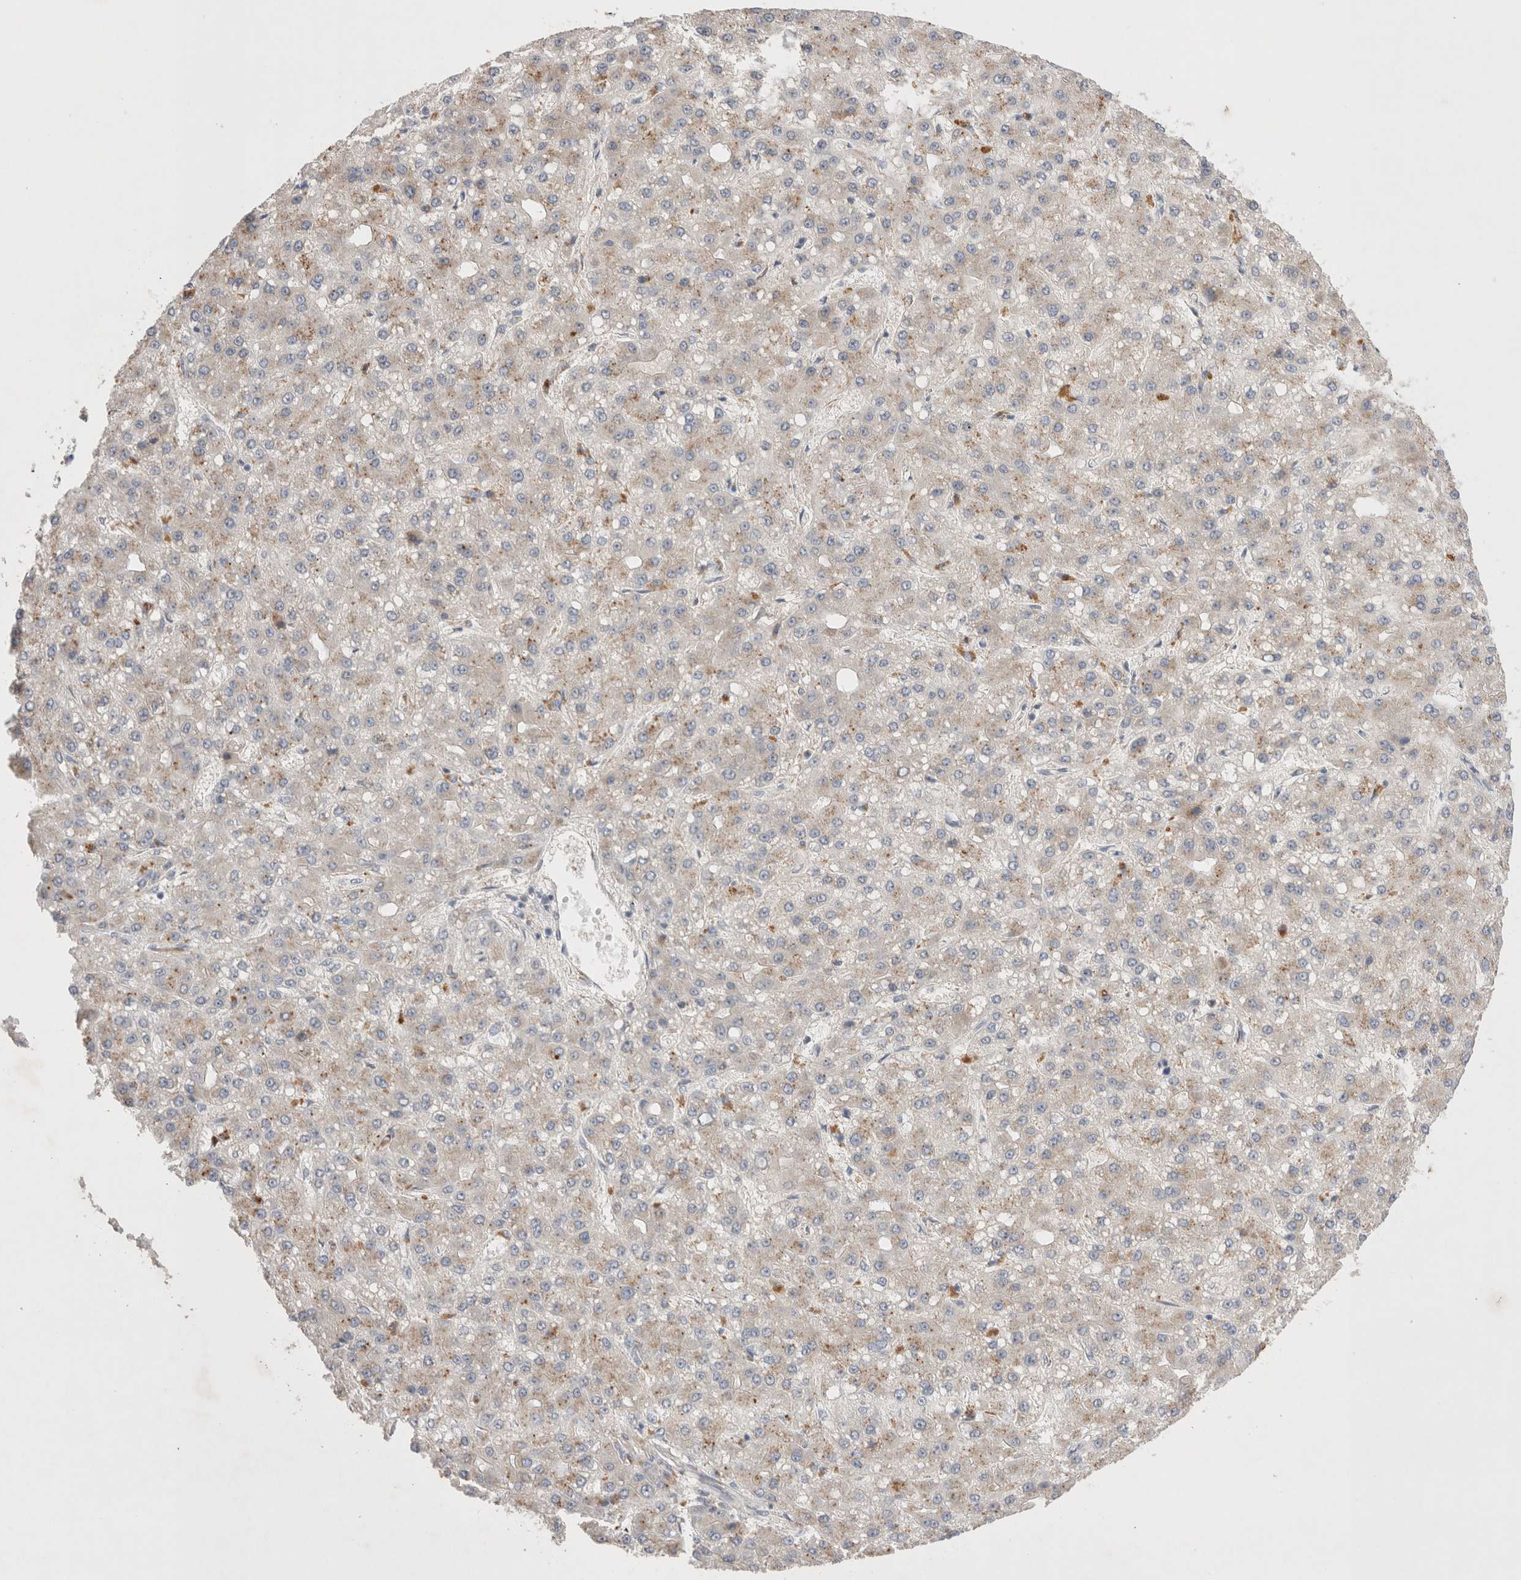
{"staining": {"intensity": "weak", "quantity": "25%-75%", "location": "cytoplasmic/membranous"}, "tissue": "liver cancer", "cell_type": "Tumor cells", "image_type": "cancer", "snomed": [{"axis": "morphology", "description": "Carcinoma, Hepatocellular, NOS"}, {"axis": "topography", "description": "Liver"}], "caption": "This histopathology image reveals liver hepatocellular carcinoma stained with immunohistochemistry to label a protein in brown. The cytoplasmic/membranous of tumor cells show weak positivity for the protein. Nuclei are counter-stained blue.", "gene": "TBC1D16", "patient": {"sex": "male", "age": 67}}